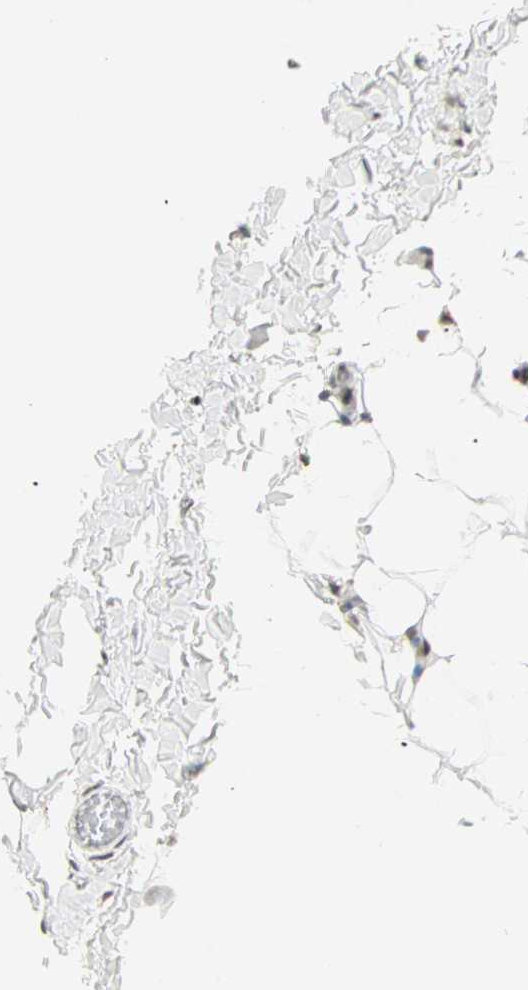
{"staining": {"intensity": "moderate", "quantity": ">75%", "location": "nuclear"}, "tissue": "adipose tissue", "cell_type": "Adipocytes", "image_type": "normal", "snomed": [{"axis": "morphology", "description": "Normal tissue, NOS"}, {"axis": "topography", "description": "Soft tissue"}], "caption": "Protein positivity by IHC reveals moderate nuclear staining in approximately >75% of adipocytes in normal adipose tissue.", "gene": "SMAD3", "patient": {"sex": "male", "age": 26}}